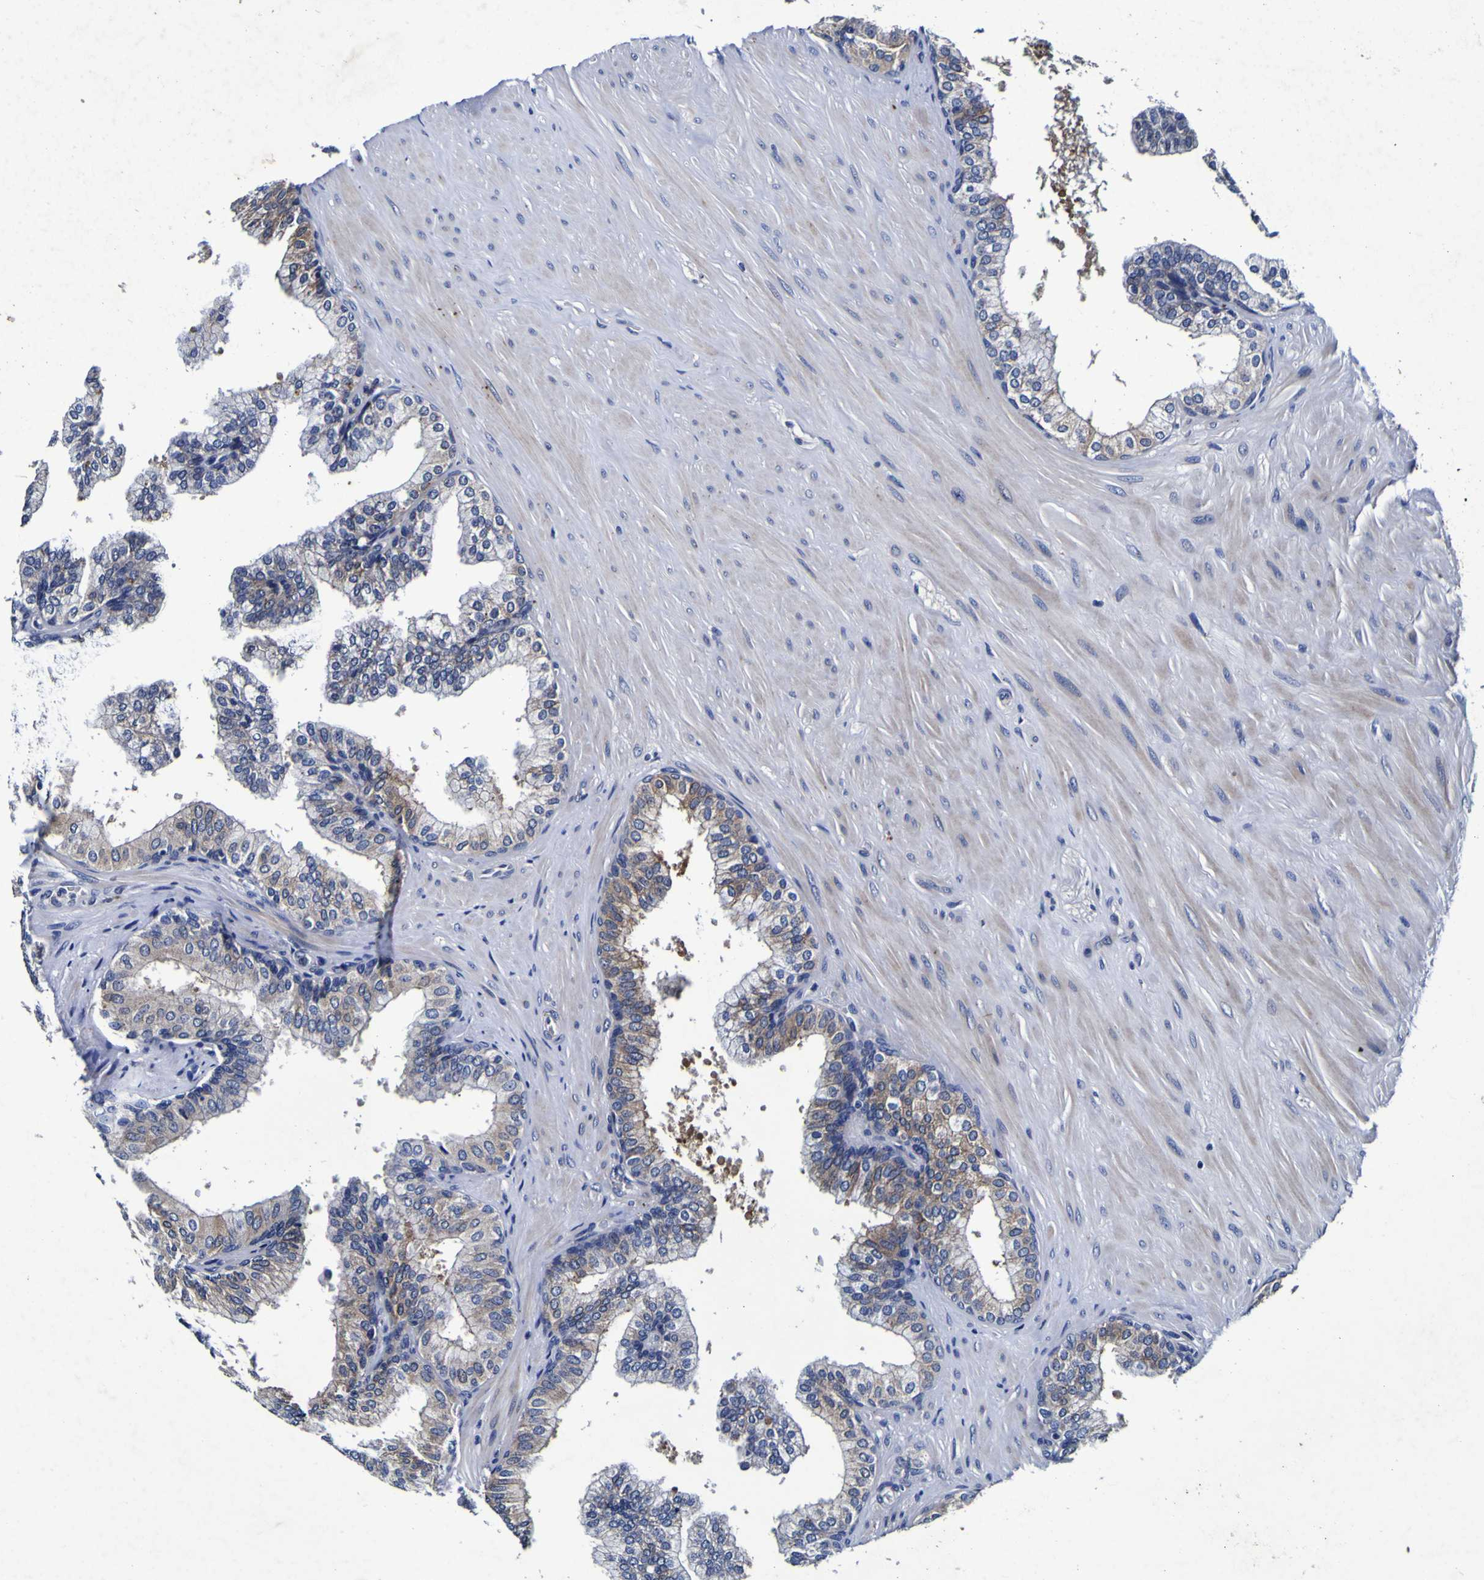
{"staining": {"intensity": "moderate", "quantity": "<25%", "location": "cytoplasmic/membranous"}, "tissue": "prostate", "cell_type": "Glandular cells", "image_type": "normal", "snomed": [{"axis": "morphology", "description": "Normal tissue, NOS"}, {"axis": "topography", "description": "Prostate"}], "caption": "Prostate stained for a protein (brown) displays moderate cytoplasmic/membranous positive positivity in approximately <25% of glandular cells.", "gene": "PANK4", "patient": {"sex": "male", "age": 60}}